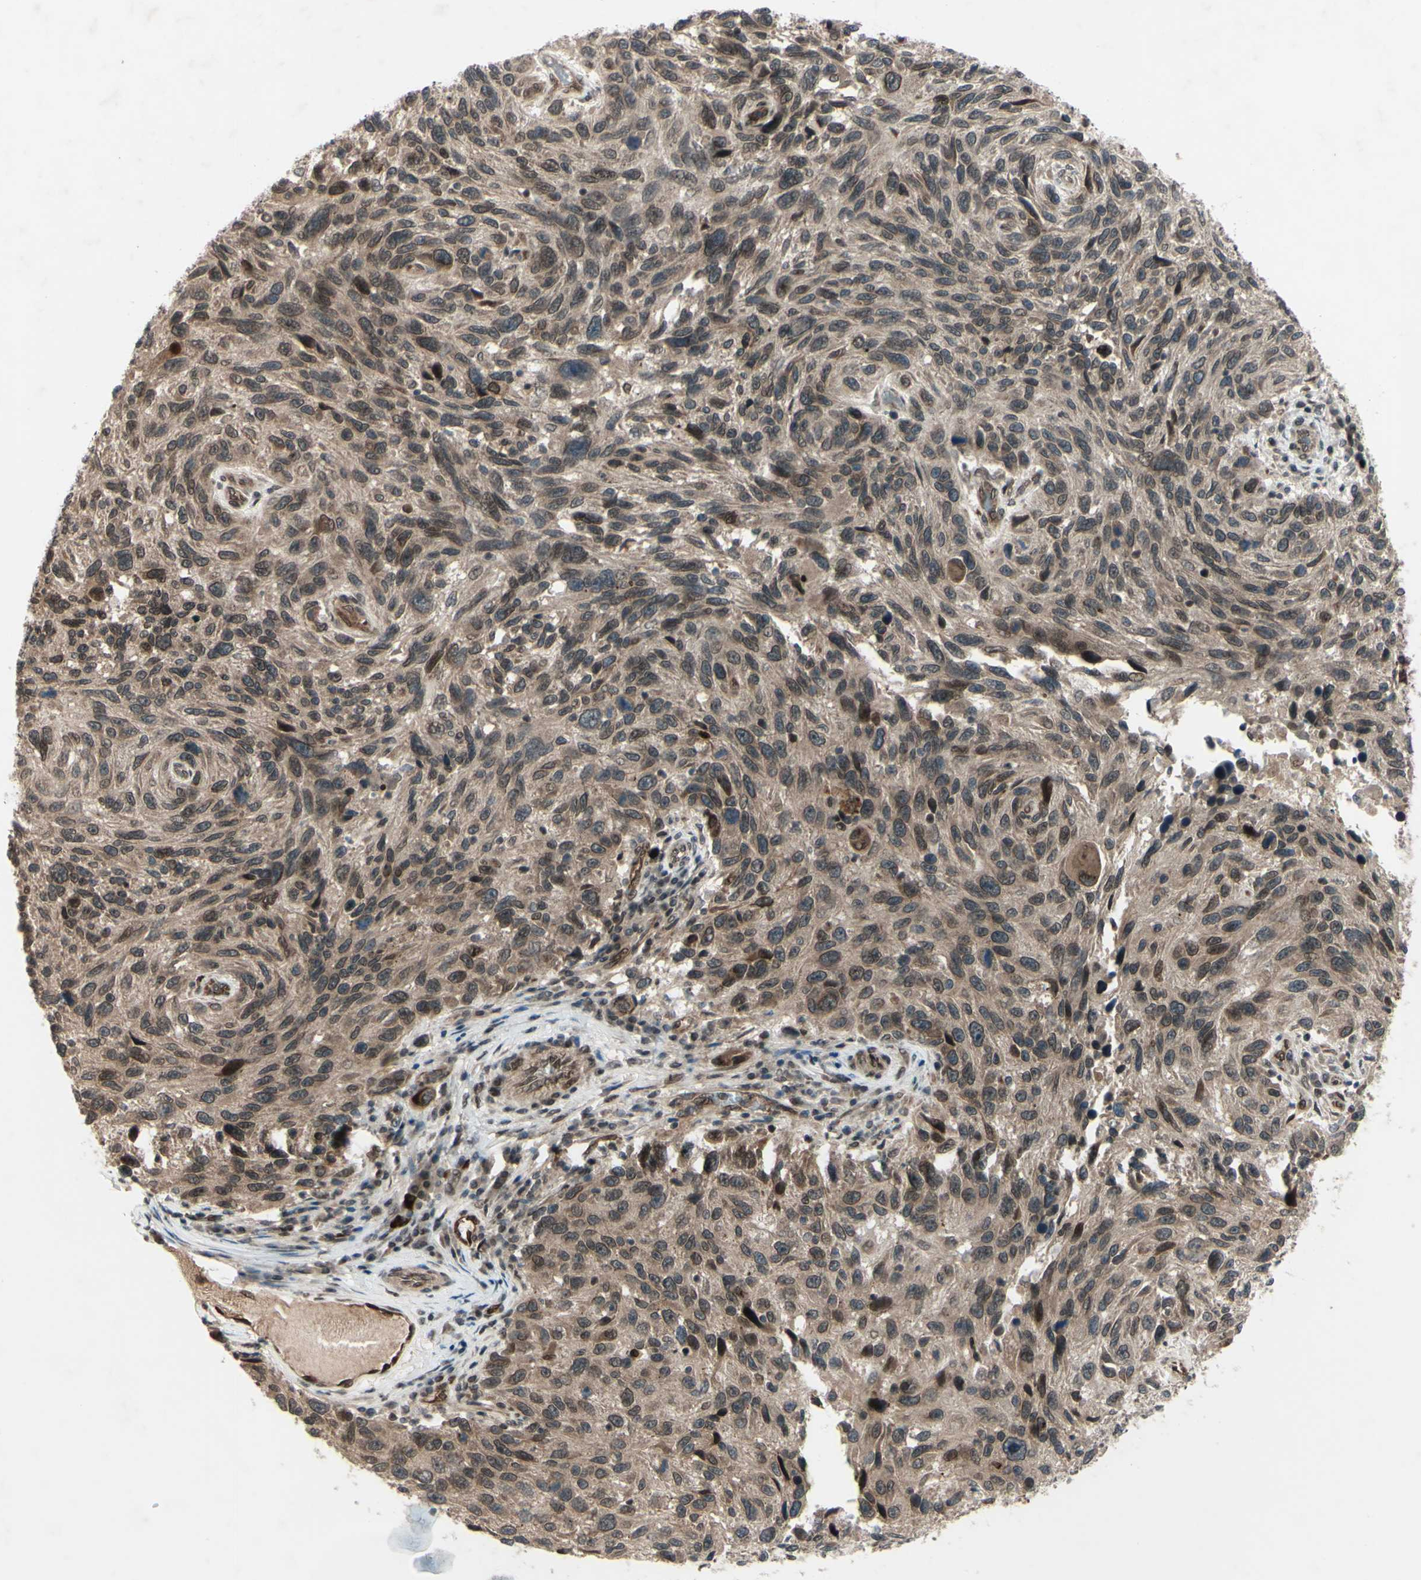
{"staining": {"intensity": "weak", "quantity": "25%-75%", "location": "cytoplasmic/membranous"}, "tissue": "melanoma", "cell_type": "Tumor cells", "image_type": "cancer", "snomed": [{"axis": "morphology", "description": "Malignant melanoma, NOS"}, {"axis": "topography", "description": "Skin"}], "caption": "This histopathology image shows immunohistochemistry staining of human melanoma, with low weak cytoplasmic/membranous expression in approximately 25%-75% of tumor cells.", "gene": "MLF2", "patient": {"sex": "male", "age": 53}}